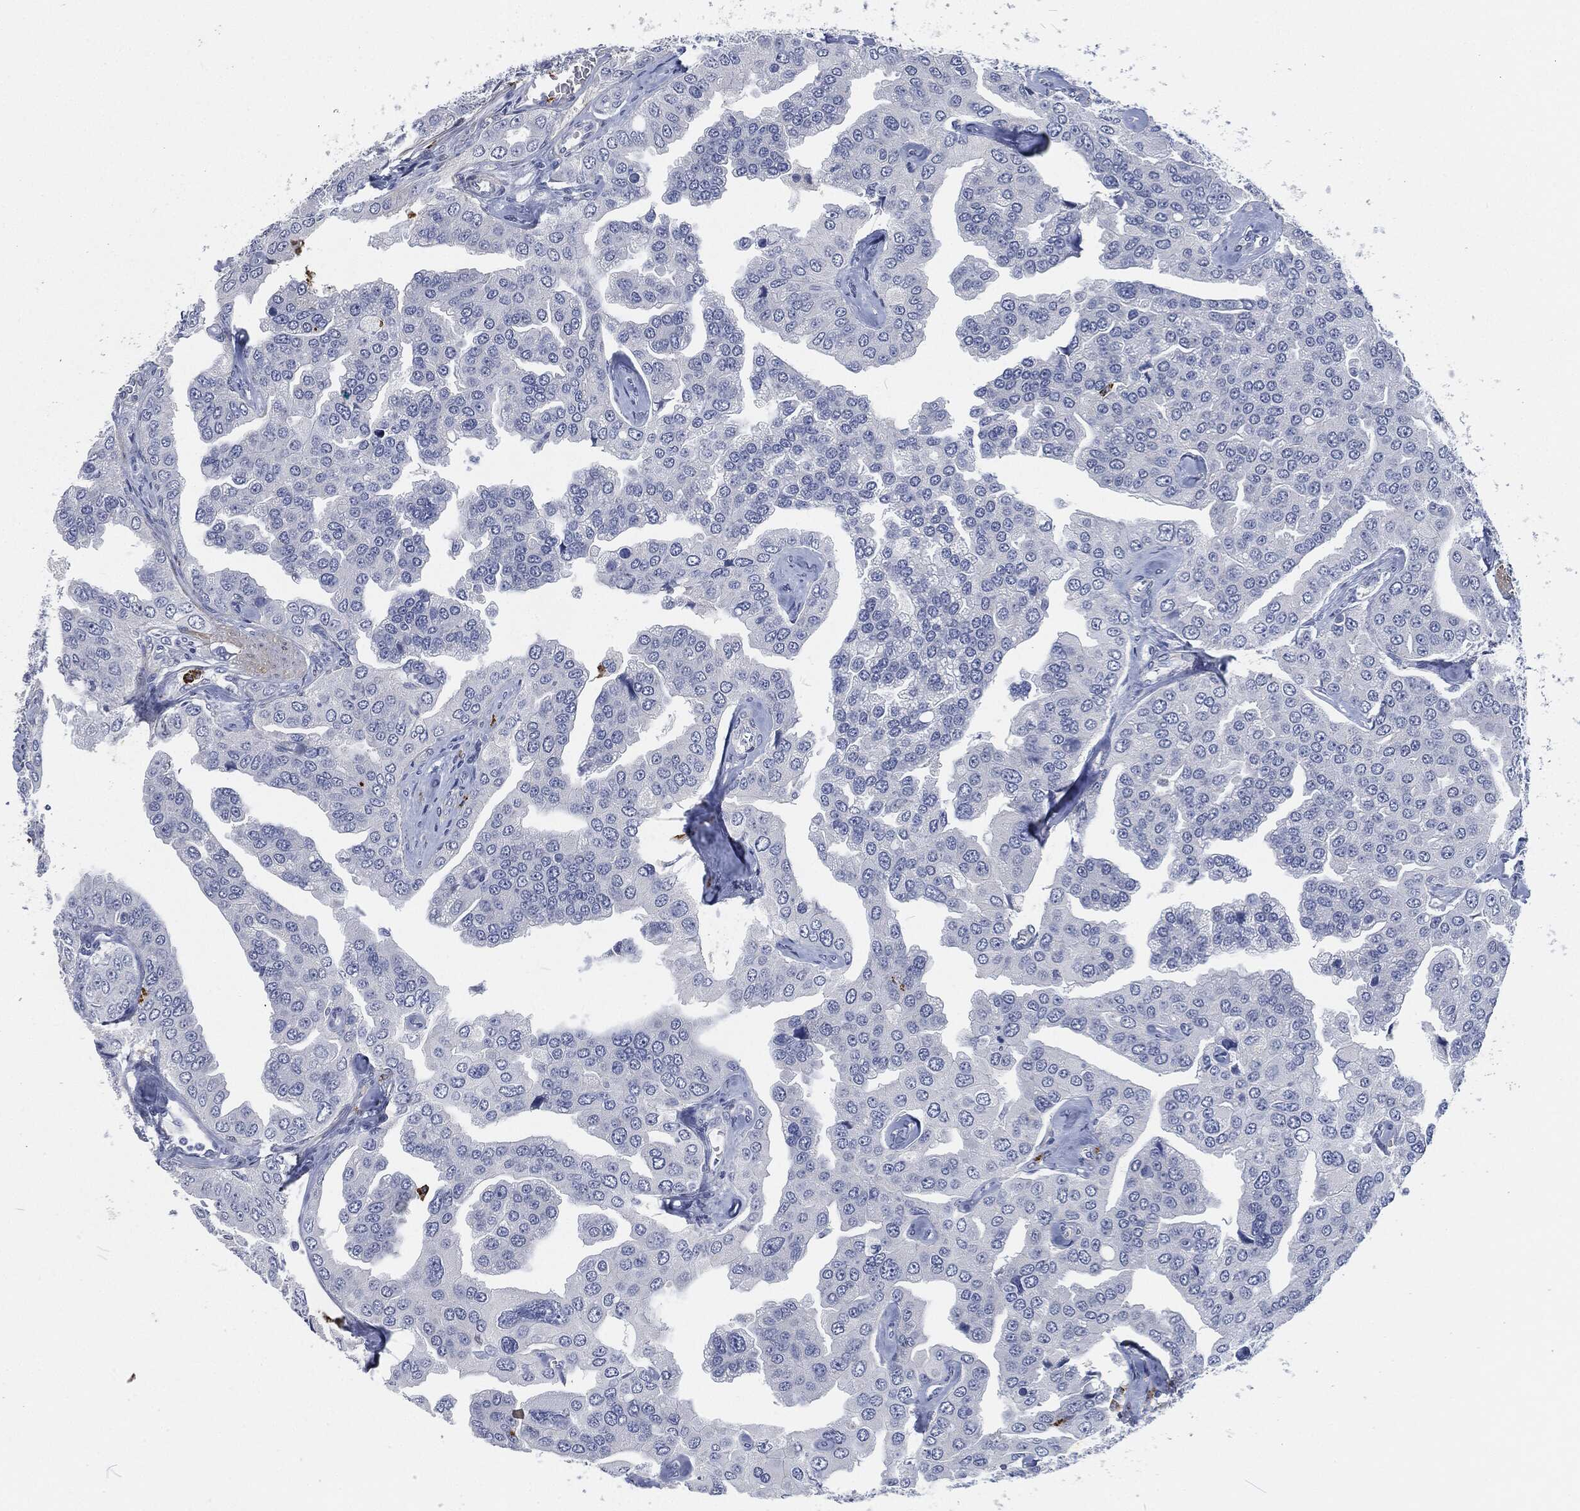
{"staining": {"intensity": "negative", "quantity": "none", "location": "none"}, "tissue": "prostate cancer", "cell_type": "Tumor cells", "image_type": "cancer", "snomed": [{"axis": "morphology", "description": "Adenocarcinoma, NOS"}, {"axis": "topography", "description": "Prostate and seminal vesicle, NOS"}, {"axis": "topography", "description": "Prostate"}], "caption": "Image shows no protein staining in tumor cells of prostate cancer tissue.", "gene": "MPO", "patient": {"sex": "male", "age": 69}}